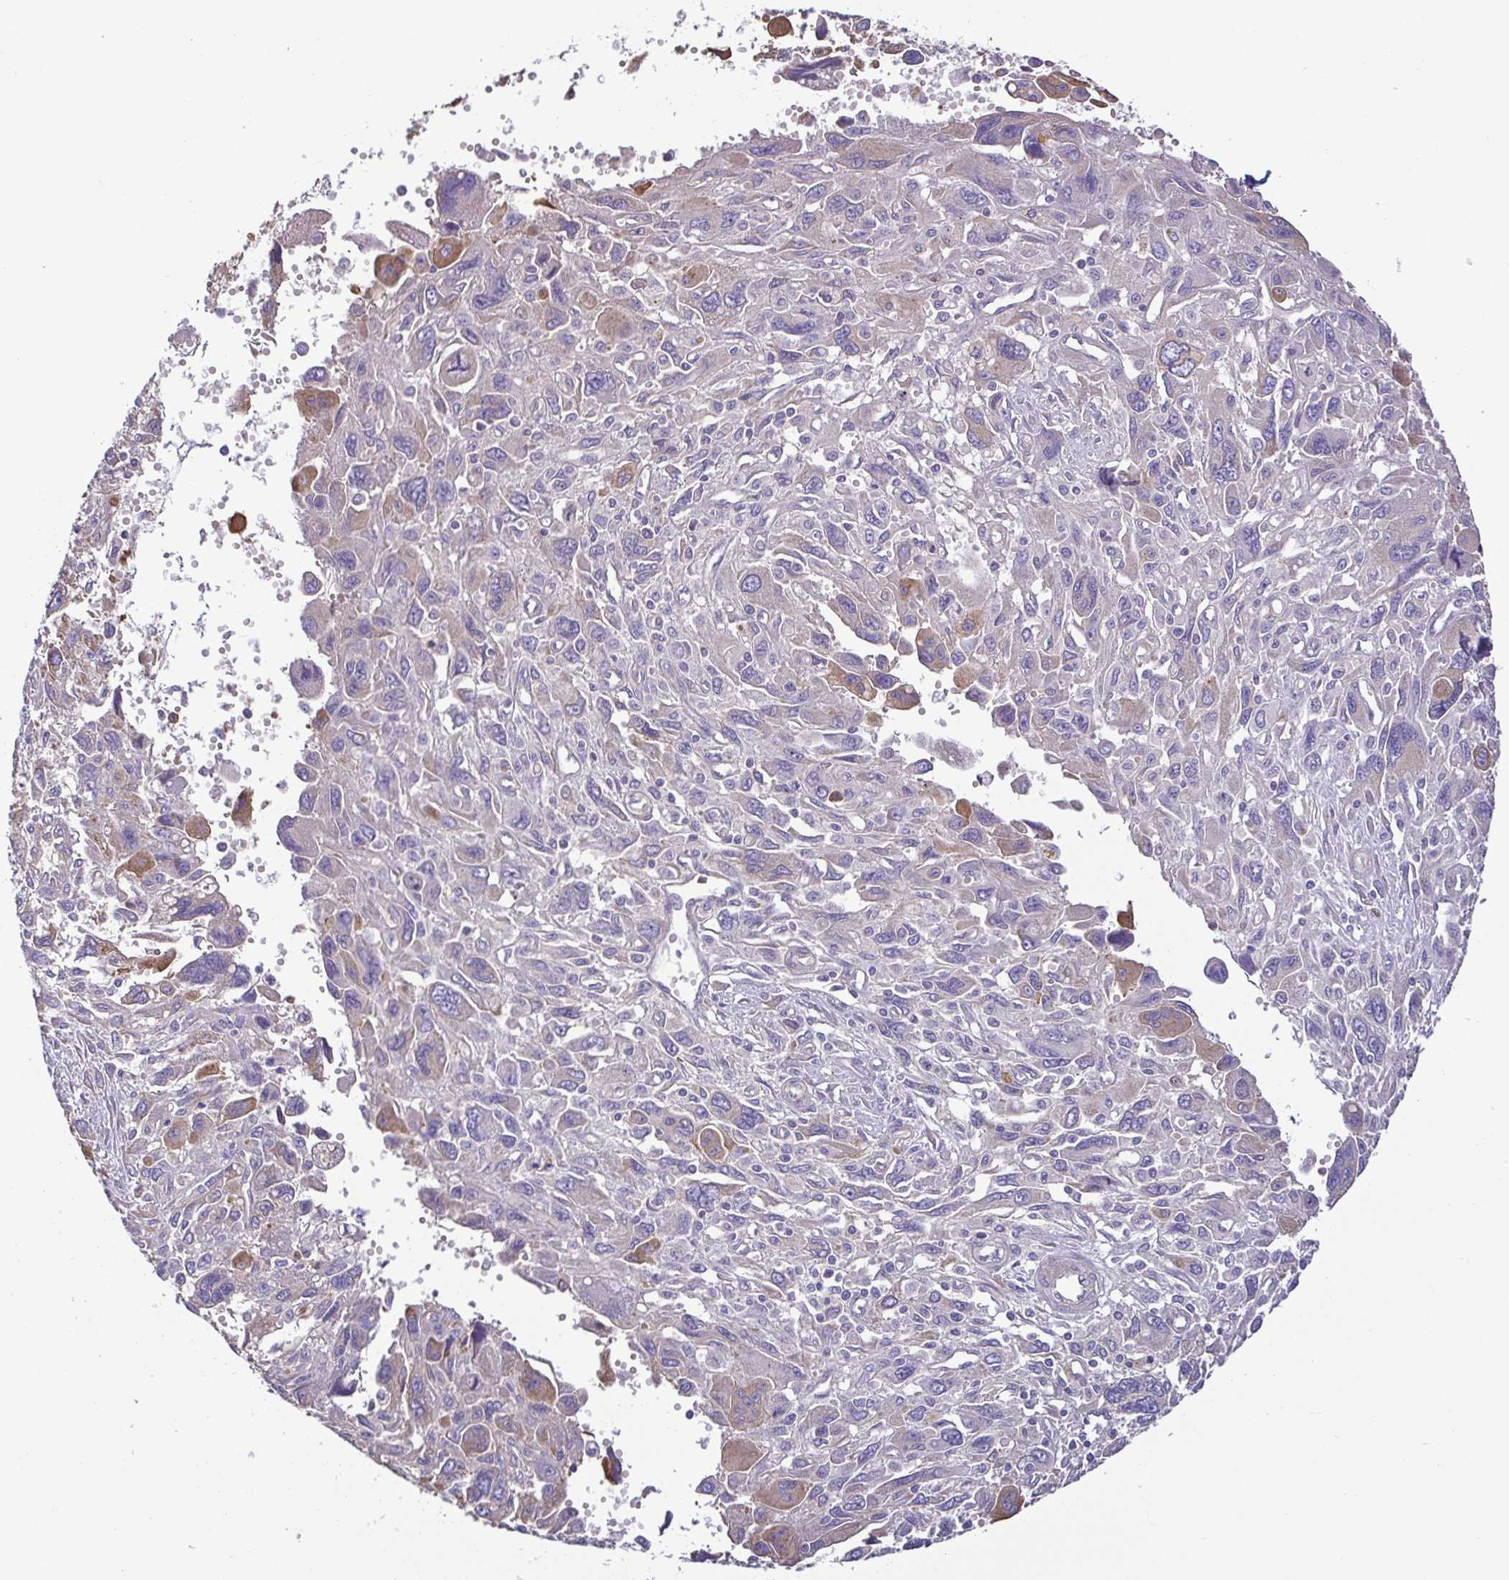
{"staining": {"intensity": "weak", "quantity": "<25%", "location": "cytoplasmic/membranous"}, "tissue": "pancreatic cancer", "cell_type": "Tumor cells", "image_type": "cancer", "snomed": [{"axis": "morphology", "description": "Adenocarcinoma, NOS"}, {"axis": "topography", "description": "Pancreas"}], "caption": "Protein analysis of pancreatic cancer shows no significant staining in tumor cells. (DAB IHC, high magnification).", "gene": "MYL10", "patient": {"sex": "female", "age": 47}}